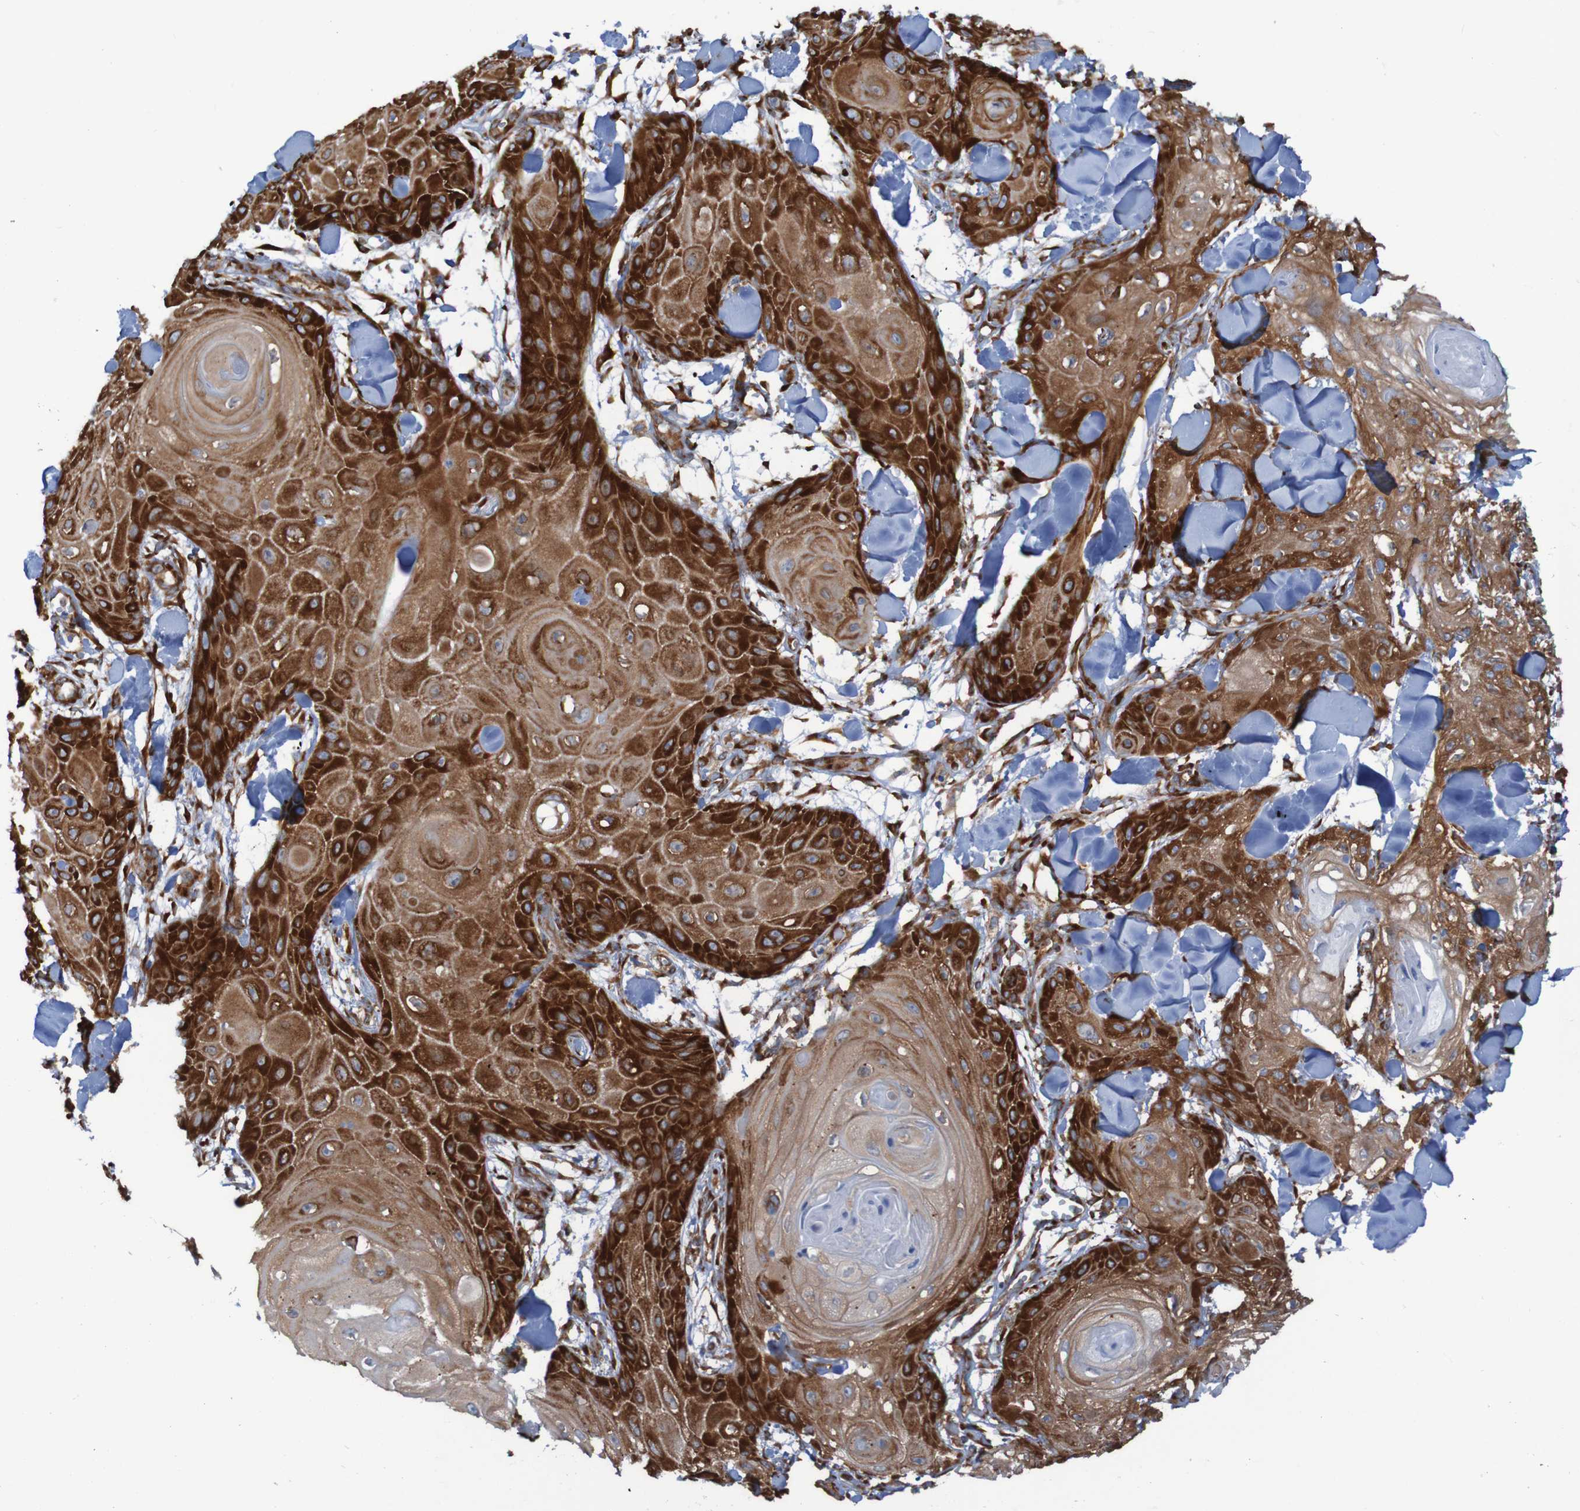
{"staining": {"intensity": "strong", "quantity": ">75%", "location": "cytoplasmic/membranous"}, "tissue": "skin cancer", "cell_type": "Tumor cells", "image_type": "cancer", "snomed": [{"axis": "morphology", "description": "Squamous cell carcinoma, NOS"}, {"axis": "topography", "description": "Skin"}], "caption": "Immunohistochemical staining of skin cancer exhibits high levels of strong cytoplasmic/membranous staining in about >75% of tumor cells.", "gene": "RPL10", "patient": {"sex": "male", "age": 74}}